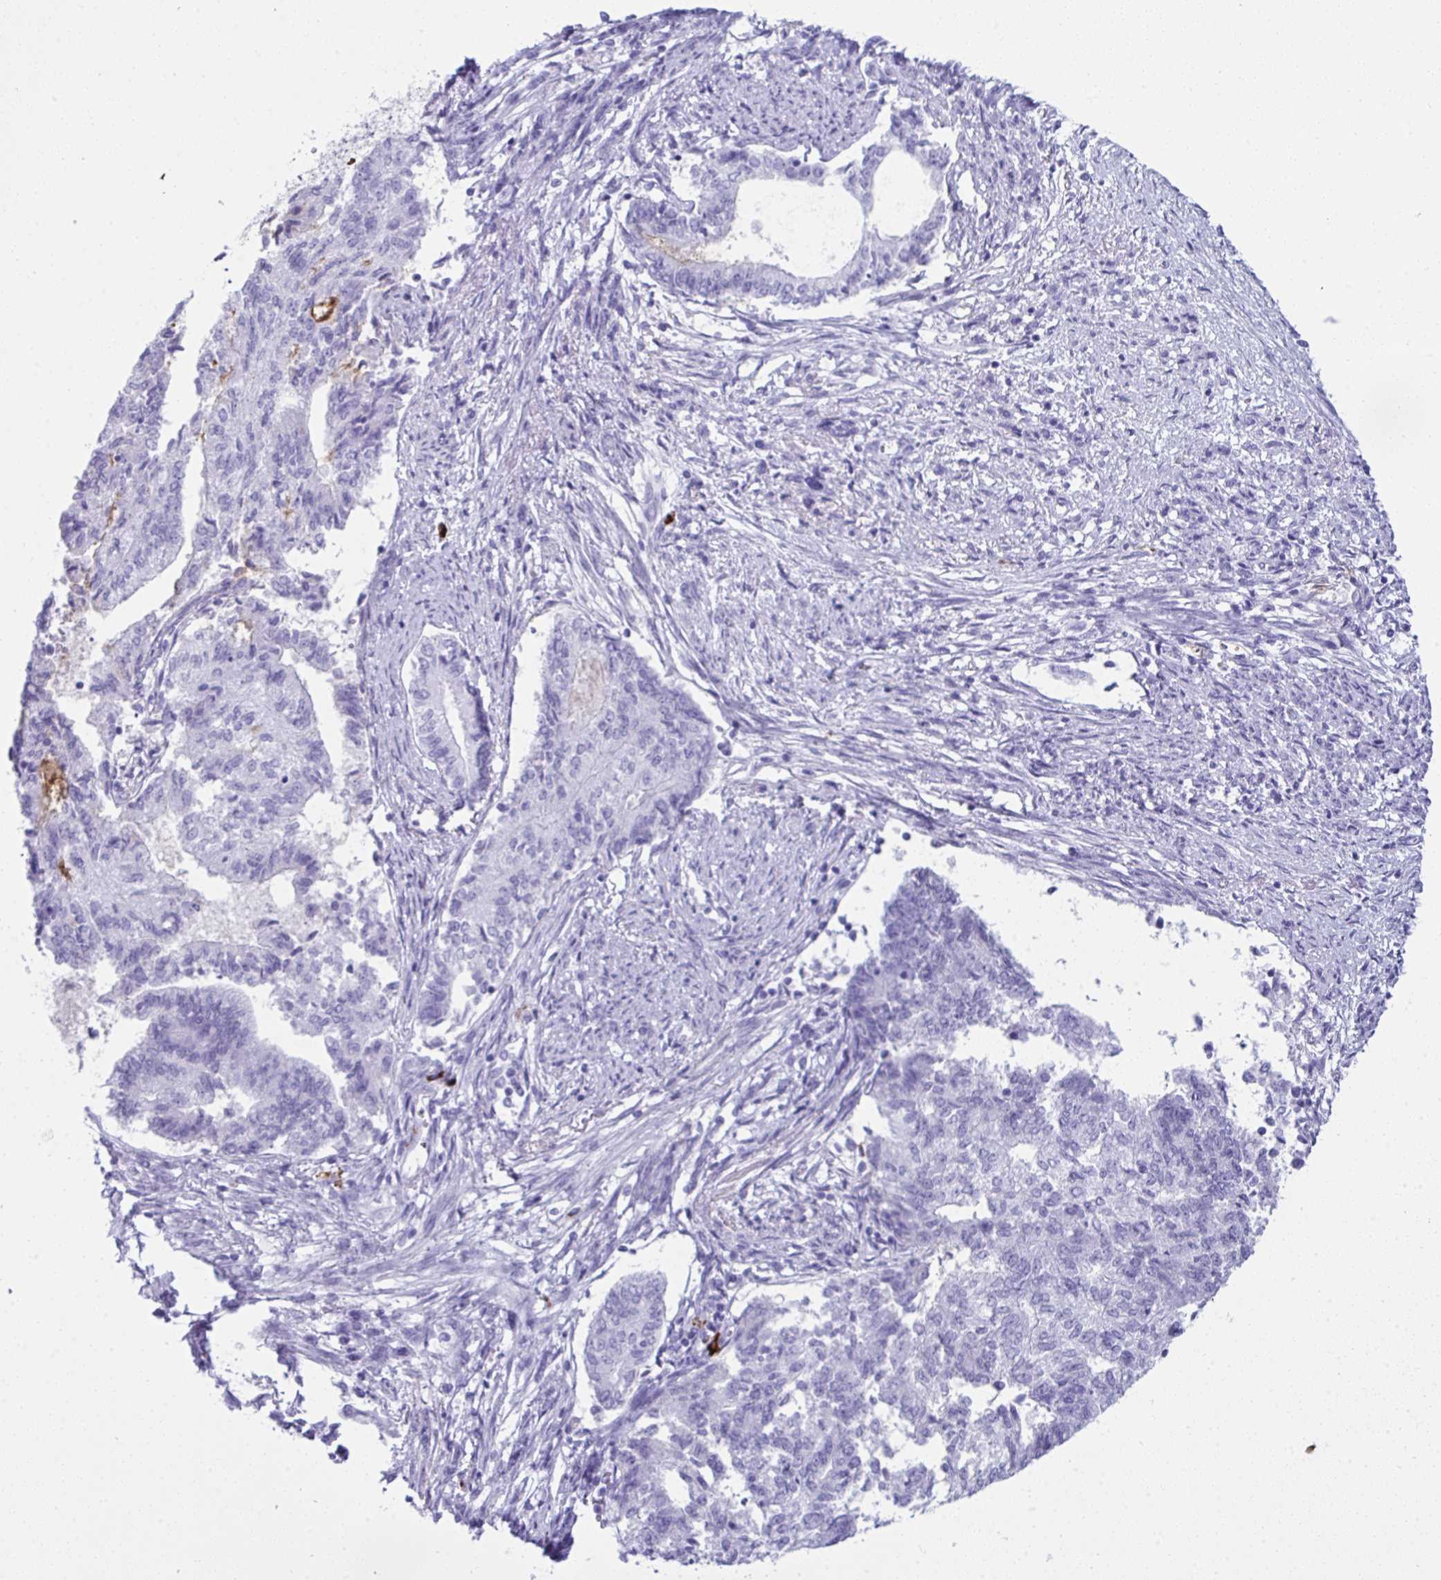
{"staining": {"intensity": "negative", "quantity": "none", "location": "none"}, "tissue": "endometrial cancer", "cell_type": "Tumor cells", "image_type": "cancer", "snomed": [{"axis": "morphology", "description": "Adenocarcinoma, NOS"}, {"axis": "topography", "description": "Endometrium"}], "caption": "Tumor cells are negative for protein expression in human adenocarcinoma (endometrial).", "gene": "JCHAIN", "patient": {"sex": "female", "age": 65}}